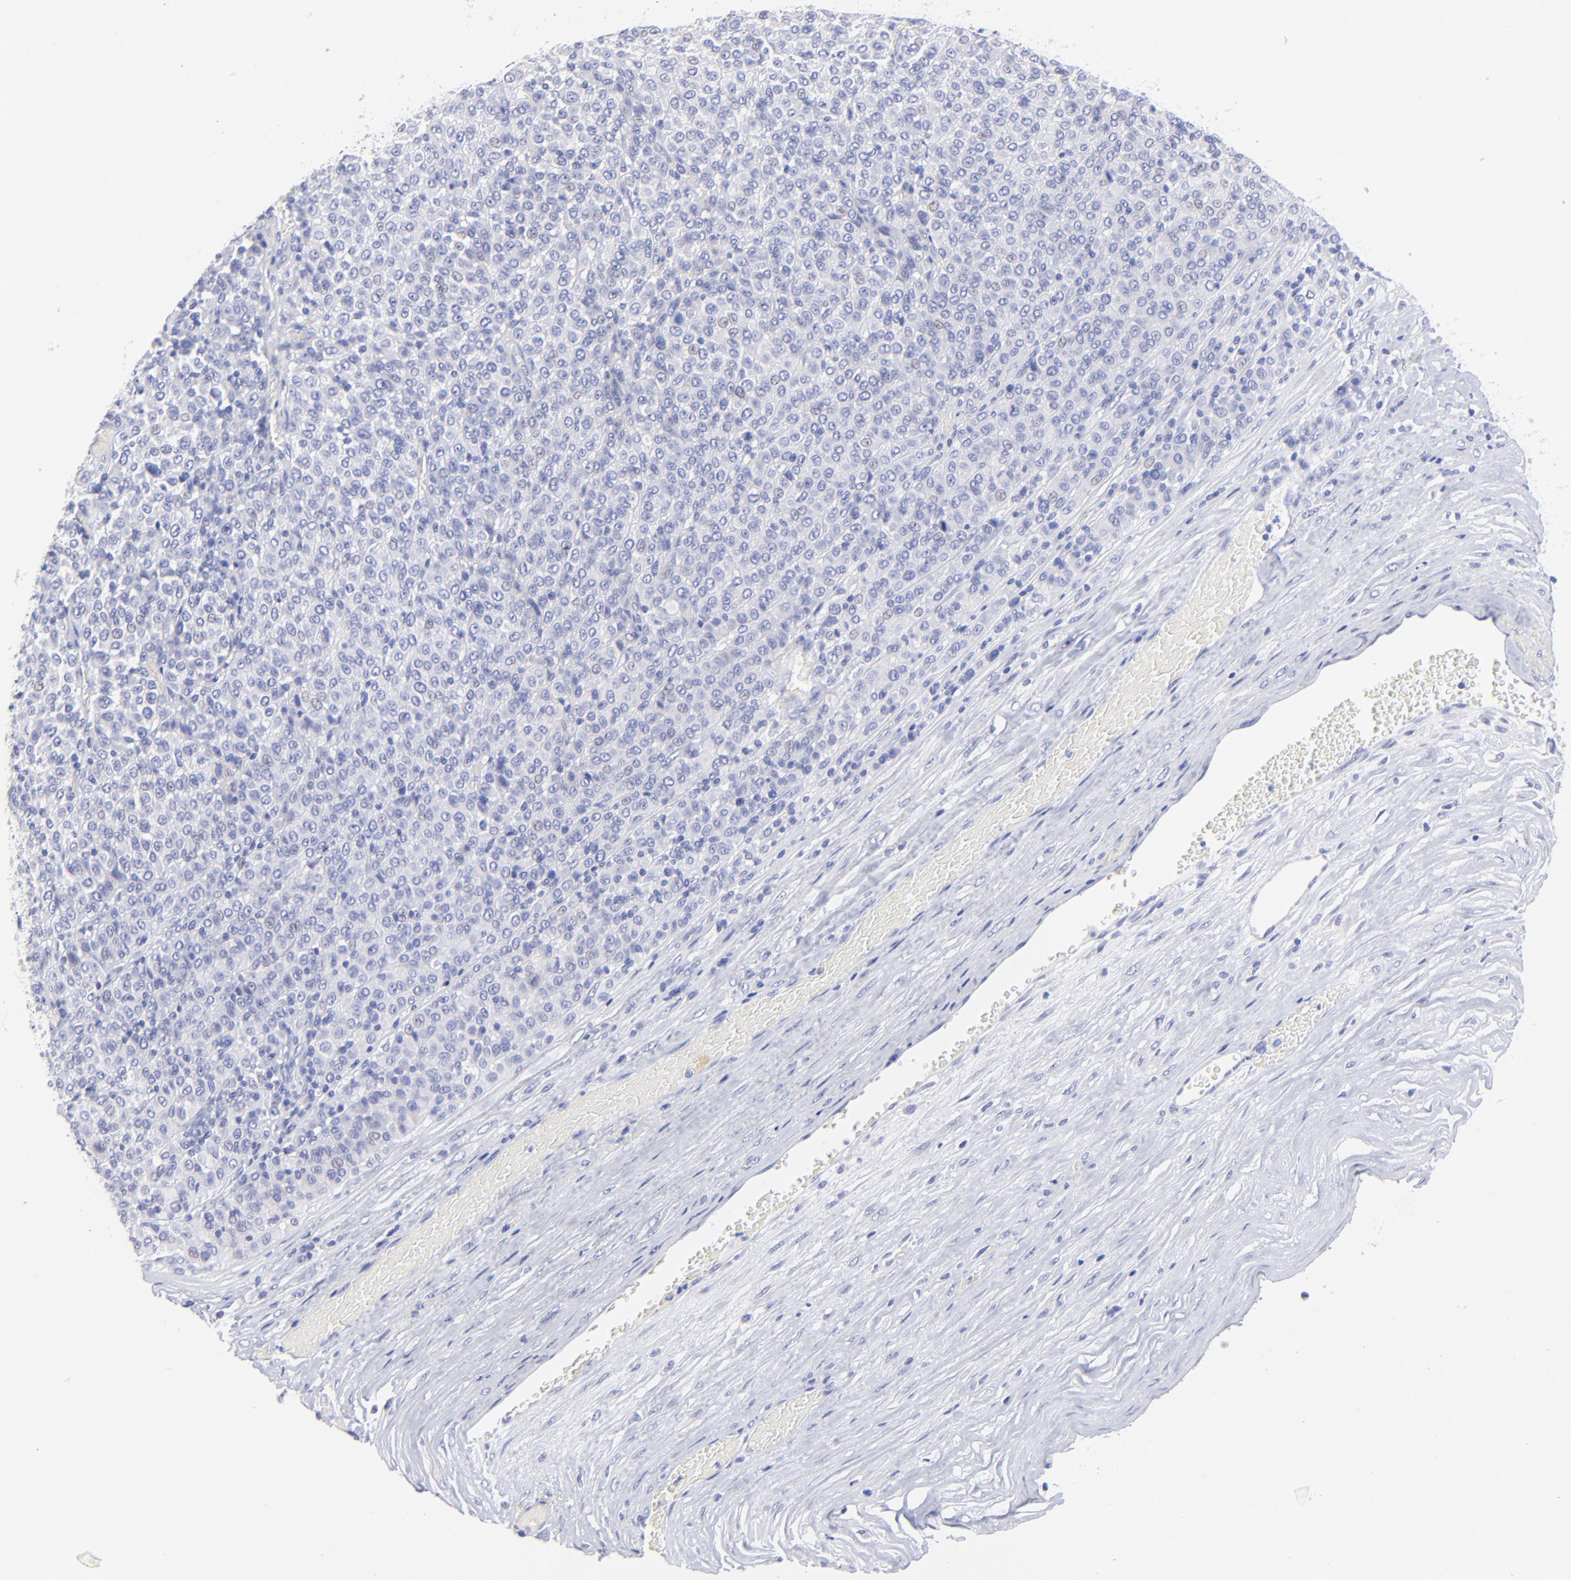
{"staining": {"intensity": "negative", "quantity": "none", "location": "none"}, "tissue": "melanoma", "cell_type": "Tumor cells", "image_type": "cancer", "snomed": [{"axis": "morphology", "description": "Malignant melanoma, Metastatic site"}, {"axis": "topography", "description": "Pancreas"}], "caption": "Malignant melanoma (metastatic site) stained for a protein using immunohistochemistry shows no staining tumor cells.", "gene": "HORMAD2", "patient": {"sex": "female", "age": 30}}